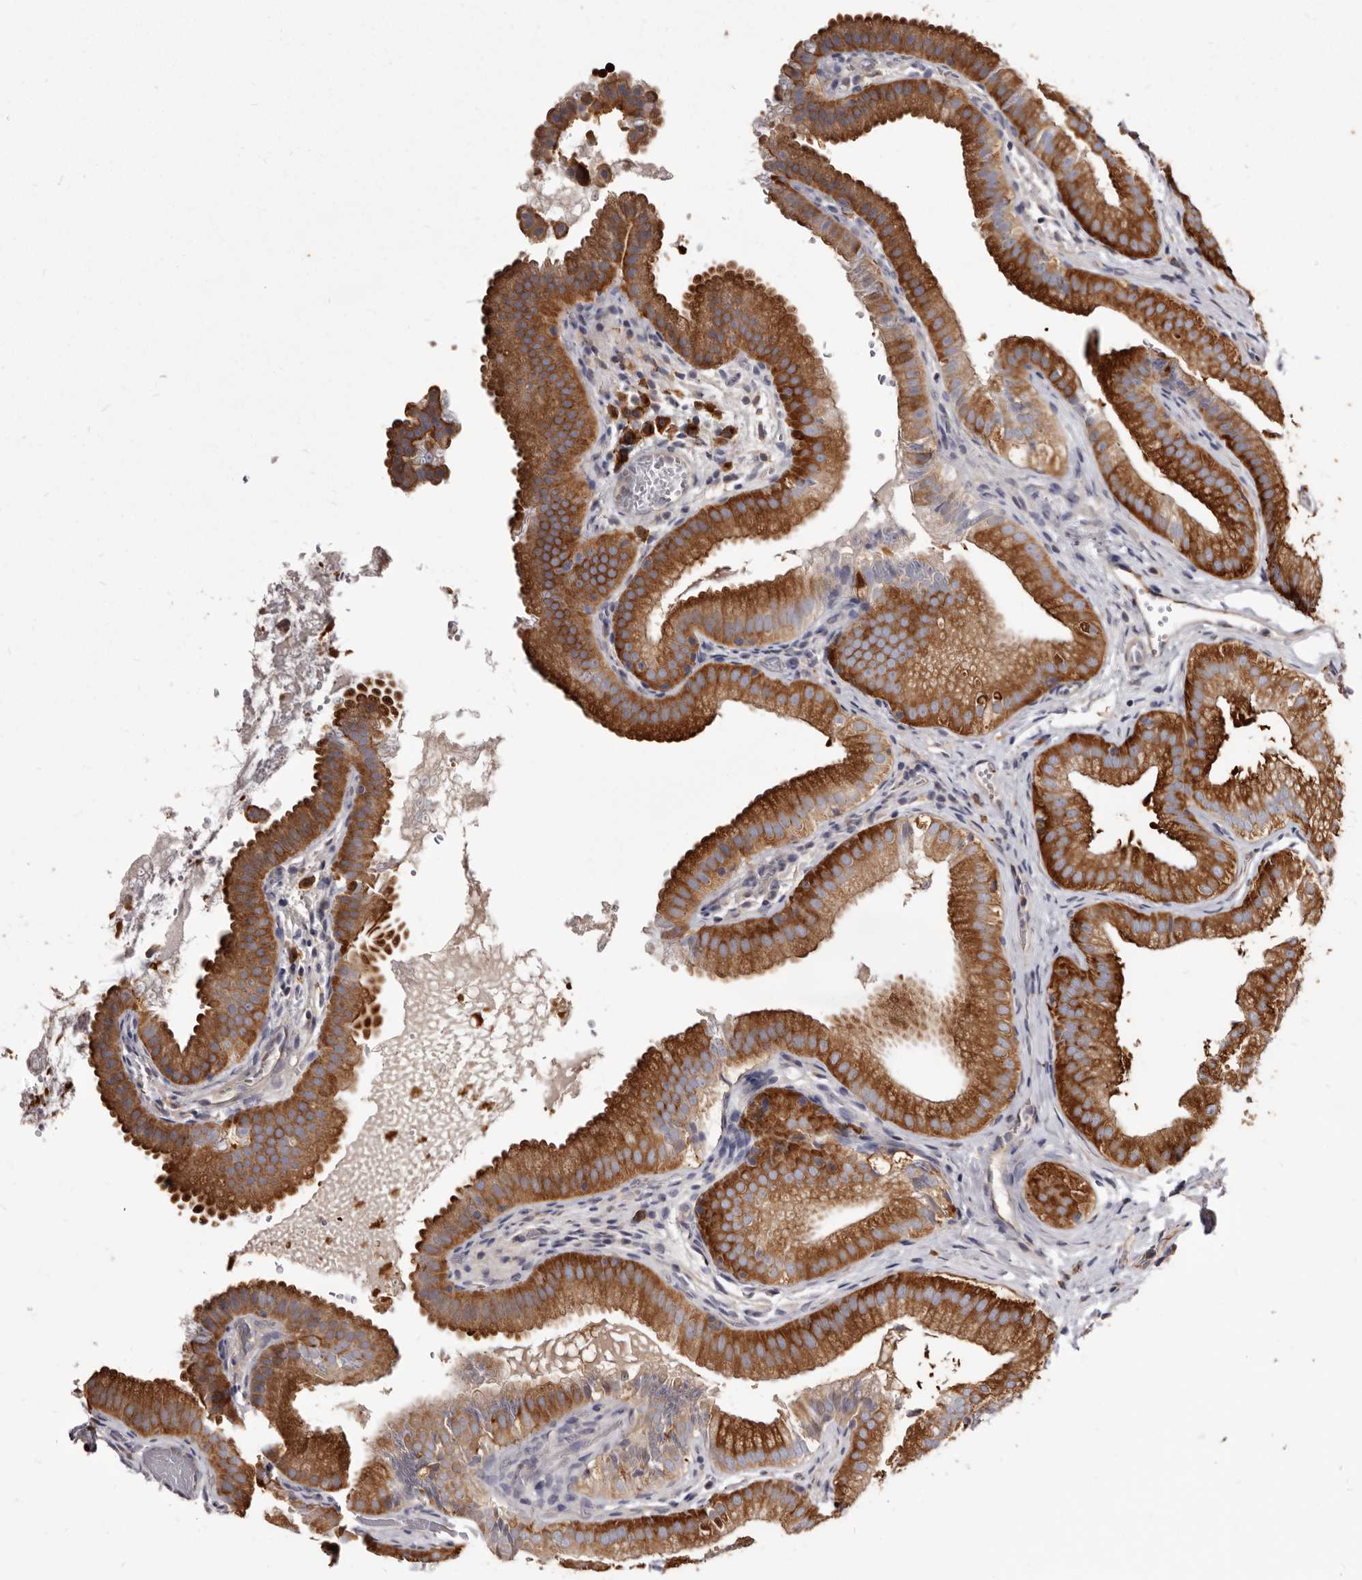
{"staining": {"intensity": "strong", "quantity": ">75%", "location": "cytoplasmic/membranous"}, "tissue": "gallbladder", "cell_type": "Glandular cells", "image_type": "normal", "snomed": [{"axis": "morphology", "description": "Normal tissue, NOS"}, {"axis": "topography", "description": "Gallbladder"}], "caption": "Protein staining reveals strong cytoplasmic/membranous positivity in approximately >75% of glandular cells in benign gallbladder. Using DAB (brown) and hematoxylin (blue) stains, captured at high magnification using brightfield microscopy.", "gene": "TPD52", "patient": {"sex": "female", "age": 30}}